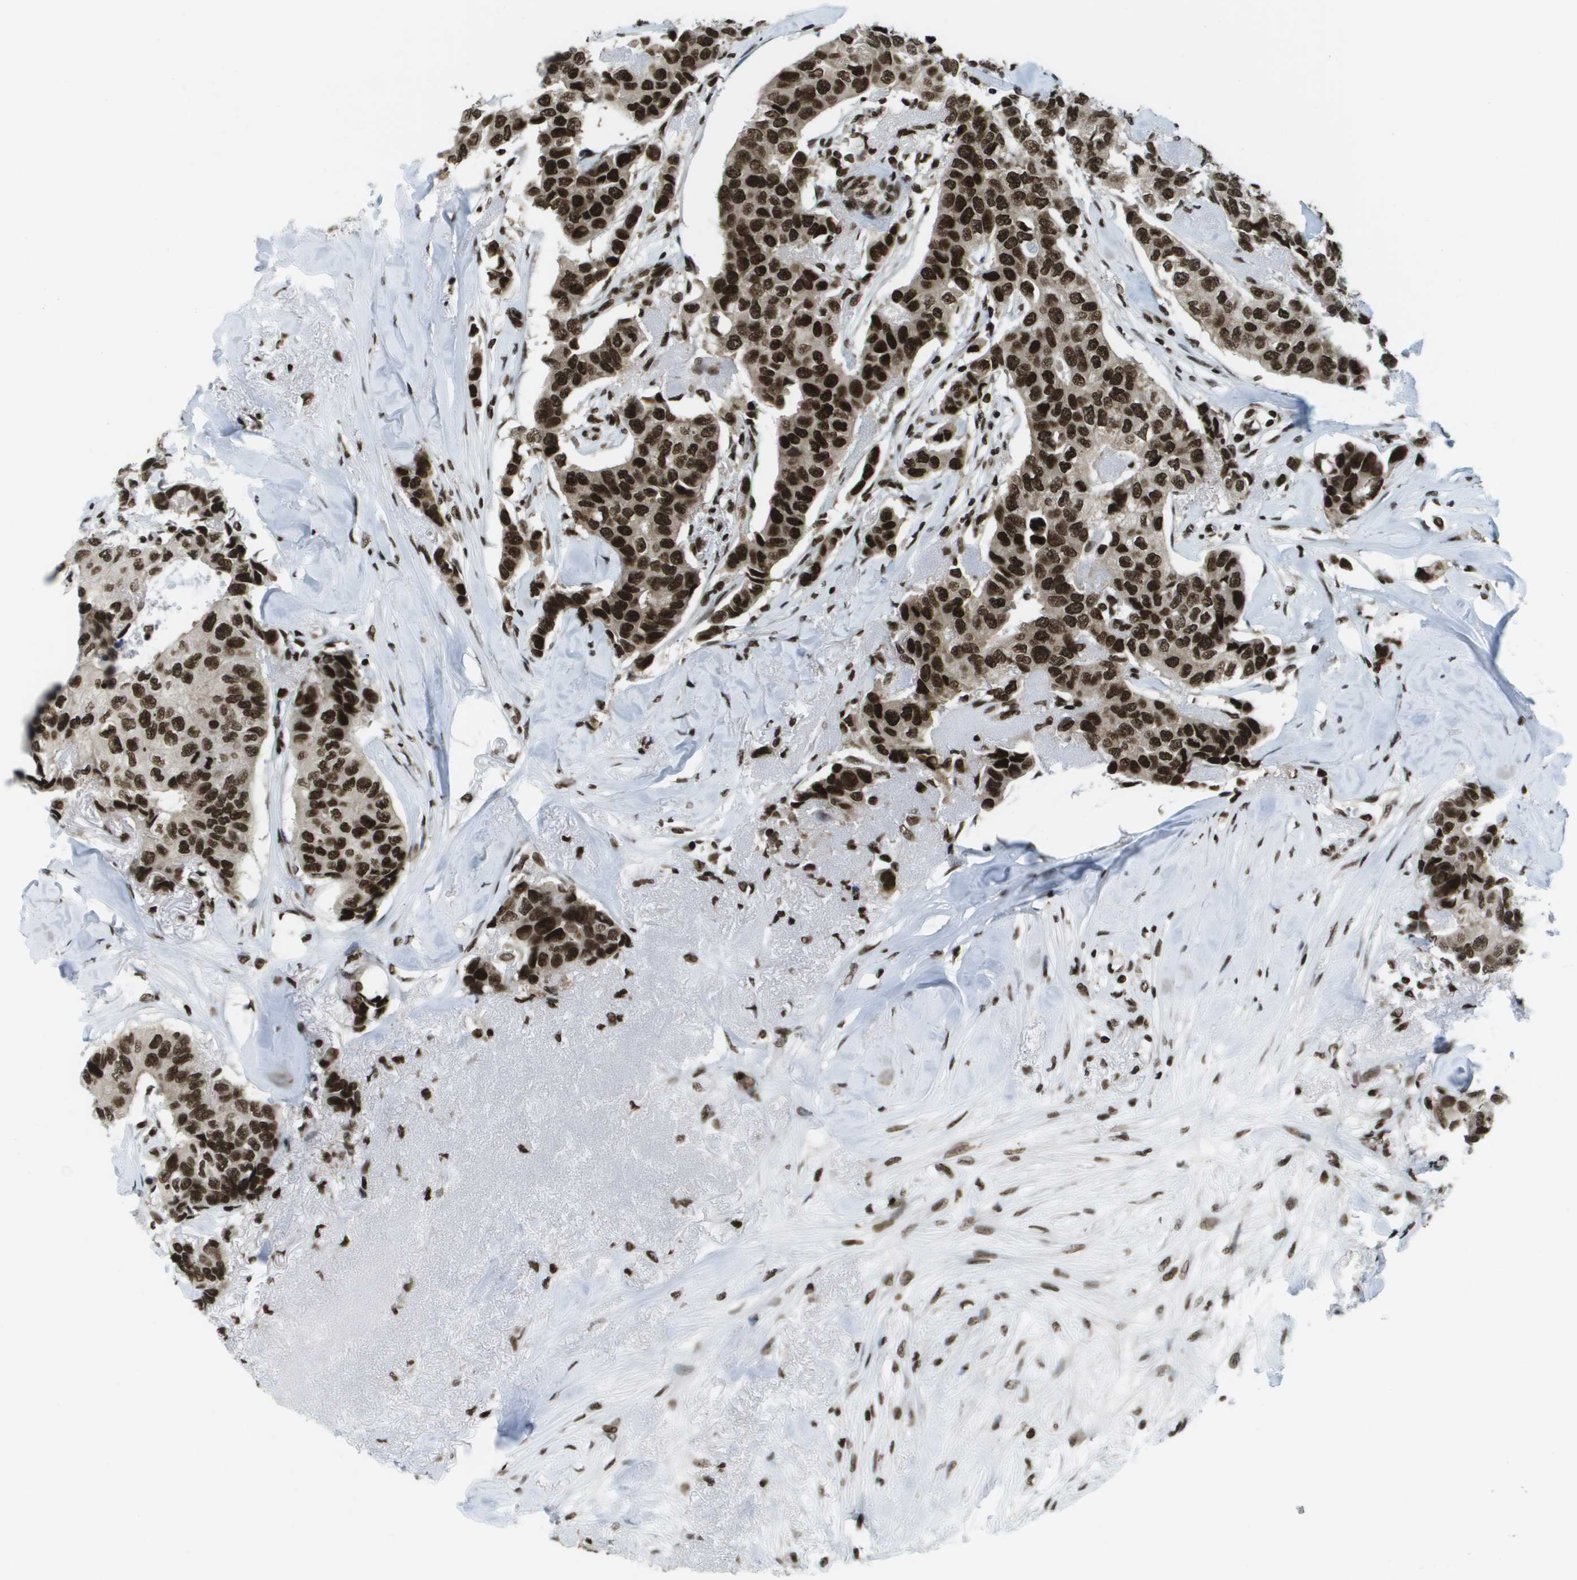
{"staining": {"intensity": "strong", "quantity": ">75%", "location": "cytoplasmic/membranous,nuclear"}, "tissue": "breast cancer", "cell_type": "Tumor cells", "image_type": "cancer", "snomed": [{"axis": "morphology", "description": "Duct carcinoma"}, {"axis": "topography", "description": "Breast"}], "caption": "Protein analysis of intraductal carcinoma (breast) tissue demonstrates strong cytoplasmic/membranous and nuclear expression in about >75% of tumor cells. The protein is shown in brown color, while the nuclei are stained blue.", "gene": "GLYR1", "patient": {"sex": "female", "age": 80}}